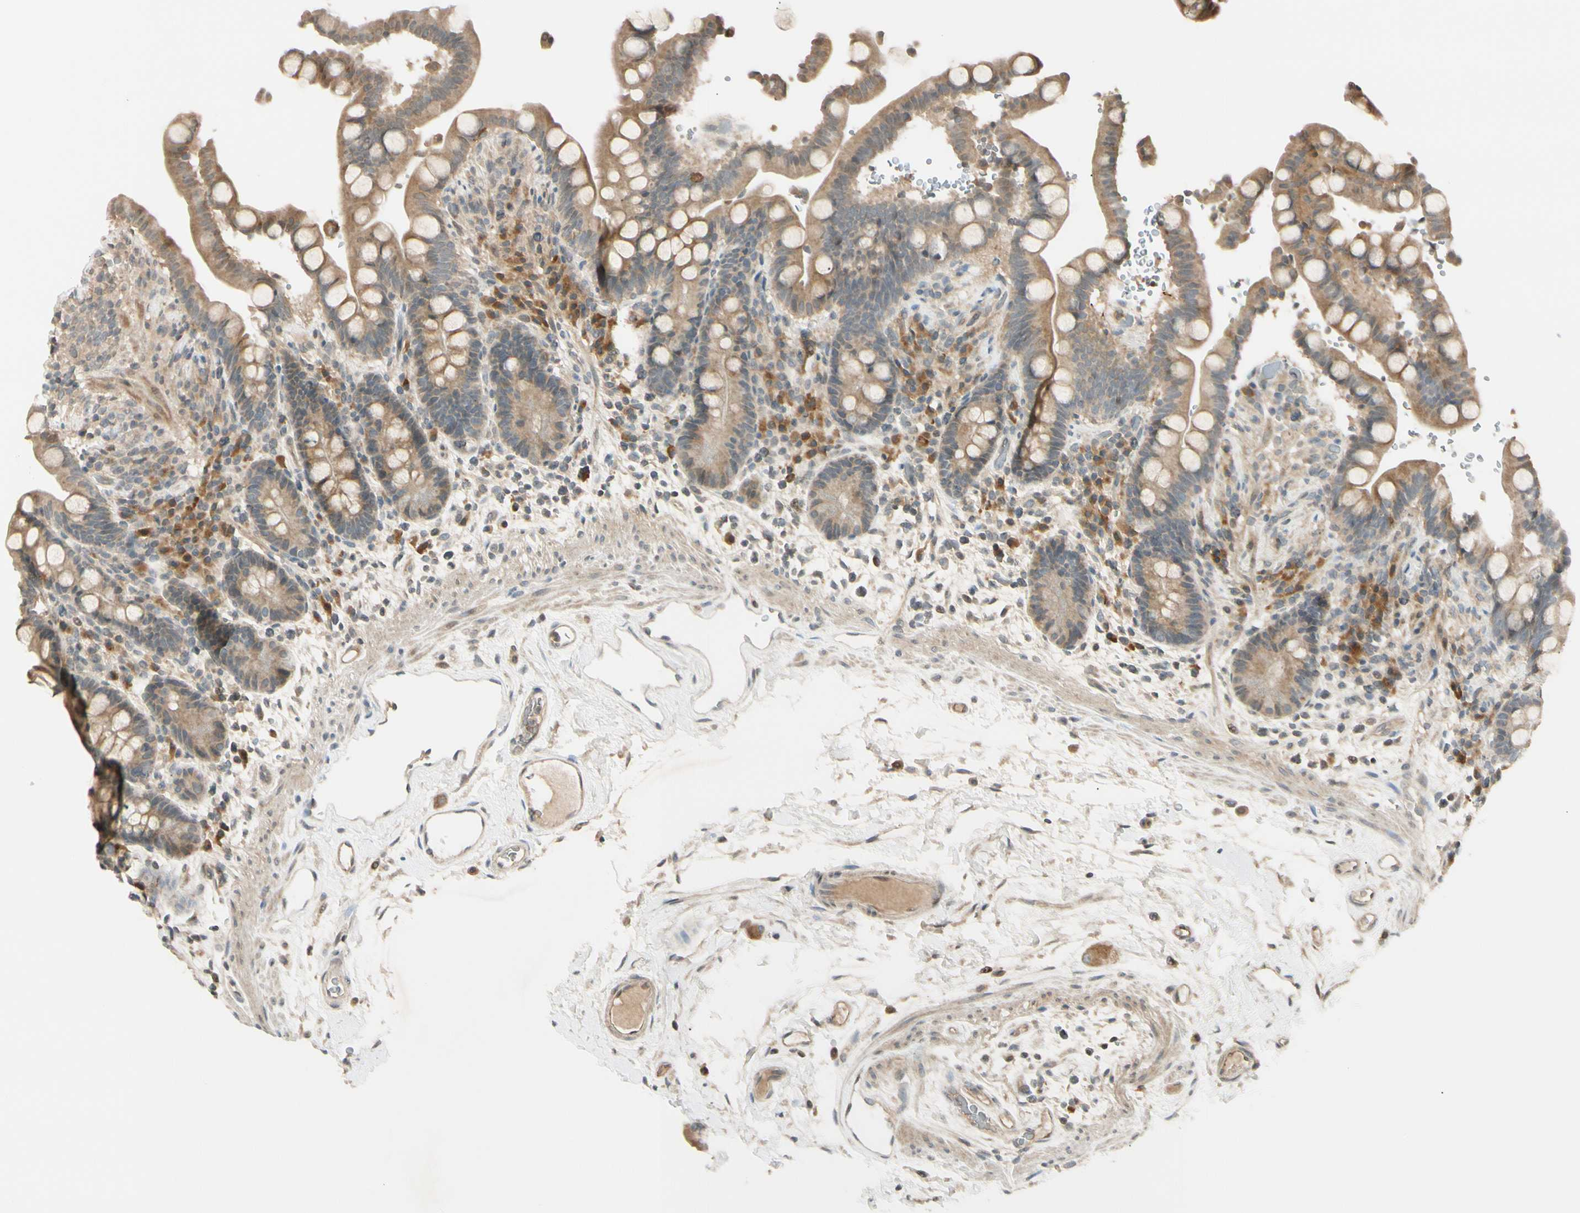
{"staining": {"intensity": "weak", "quantity": ">75%", "location": "cytoplasmic/membranous"}, "tissue": "colon", "cell_type": "Endothelial cells", "image_type": "normal", "snomed": [{"axis": "morphology", "description": "Normal tissue, NOS"}, {"axis": "topography", "description": "Colon"}], "caption": "Endothelial cells exhibit low levels of weak cytoplasmic/membranous expression in approximately >75% of cells in benign human colon. The staining was performed using DAB (3,3'-diaminobenzidine) to visualize the protein expression in brown, while the nuclei were stained in blue with hematoxylin (Magnification: 20x).", "gene": "FGF10", "patient": {"sex": "male", "age": 73}}